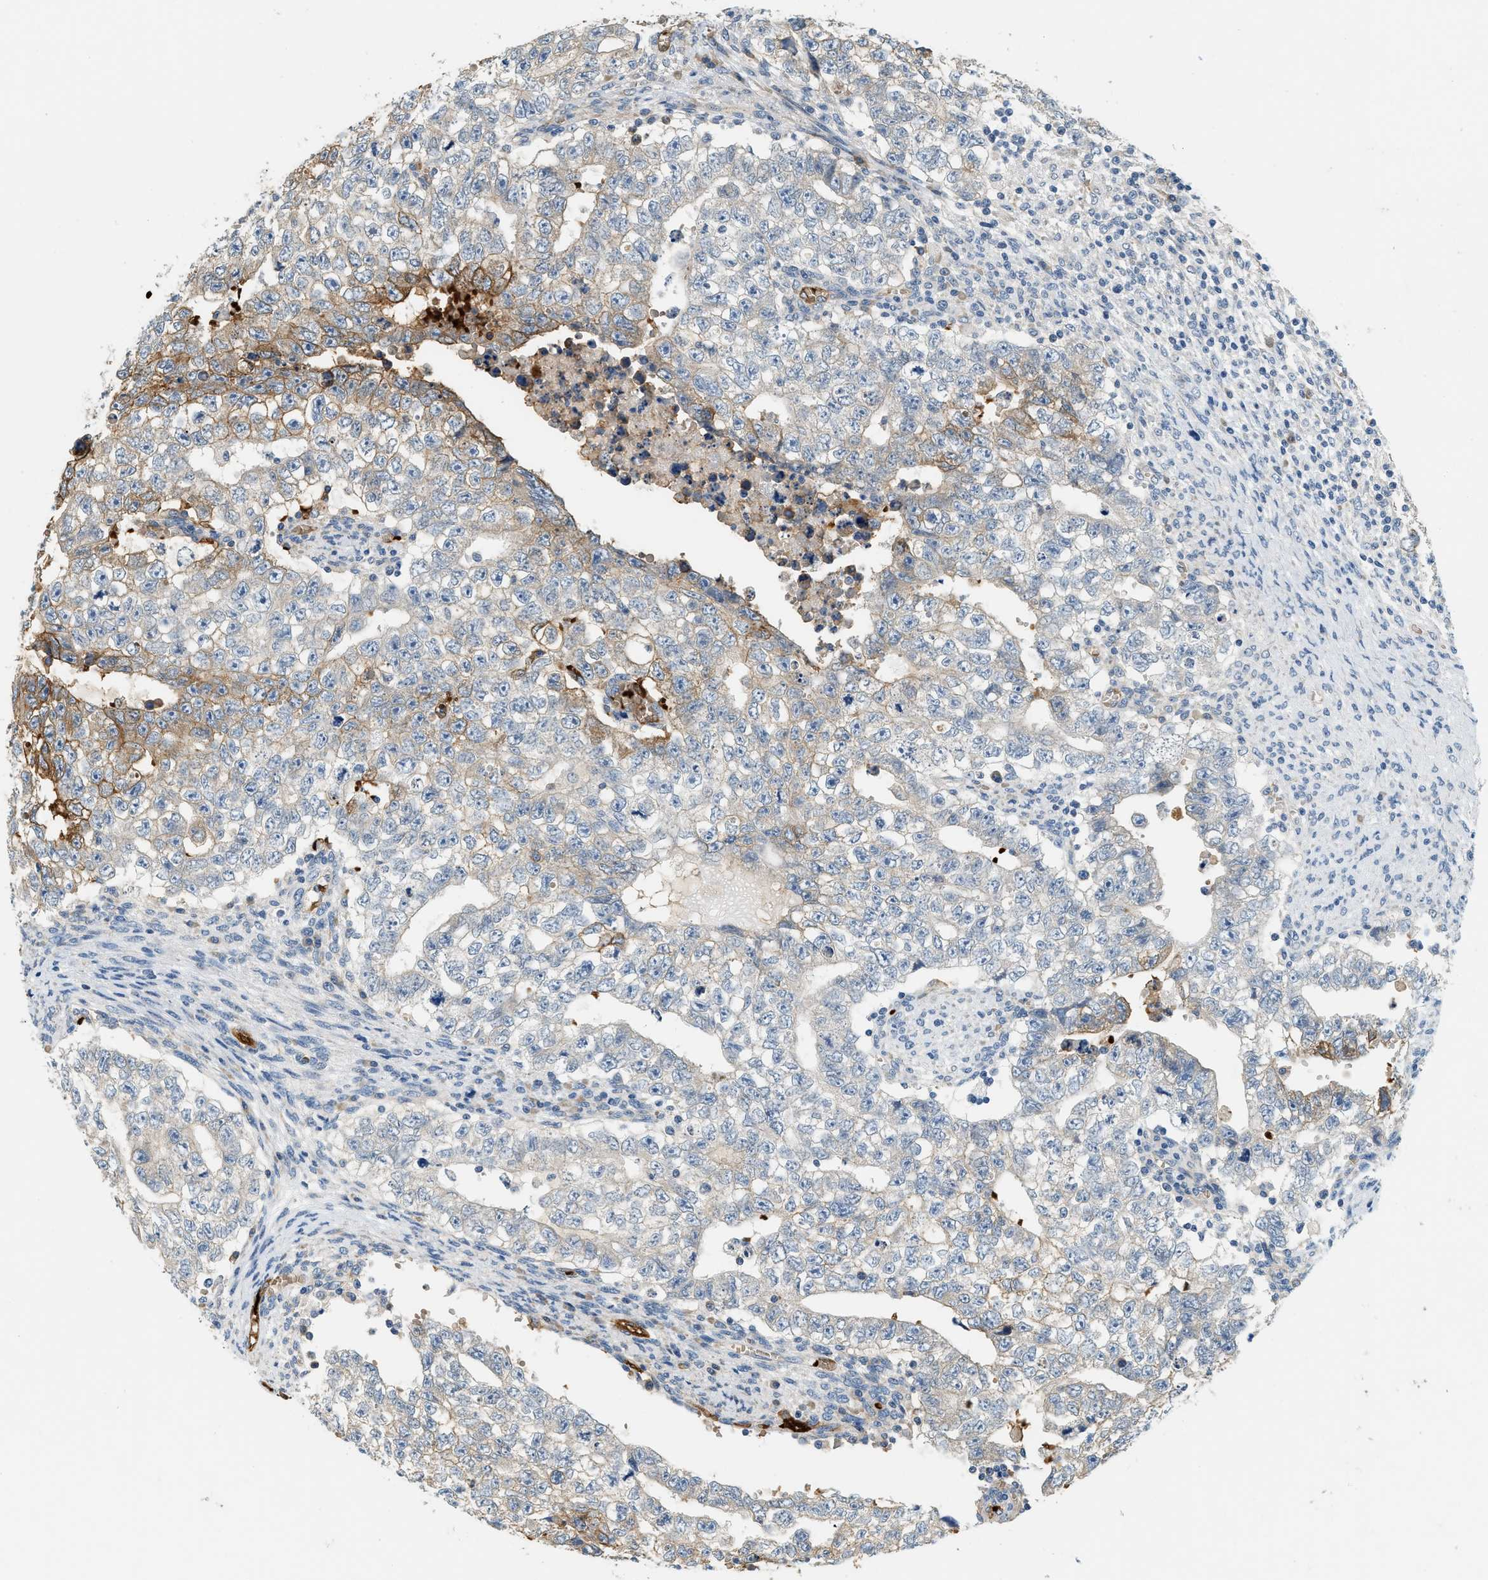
{"staining": {"intensity": "moderate", "quantity": "<25%", "location": "cytoplasmic/membranous"}, "tissue": "testis cancer", "cell_type": "Tumor cells", "image_type": "cancer", "snomed": [{"axis": "morphology", "description": "Seminoma, NOS"}, {"axis": "morphology", "description": "Carcinoma, Embryonal, NOS"}, {"axis": "topography", "description": "Testis"}], "caption": "This is a micrograph of immunohistochemistry staining of testis cancer (embryonal carcinoma), which shows moderate positivity in the cytoplasmic/membranous of tumor cells.", "gene": "CYTH2", "patient": {"sex": "male", "age": 38}}